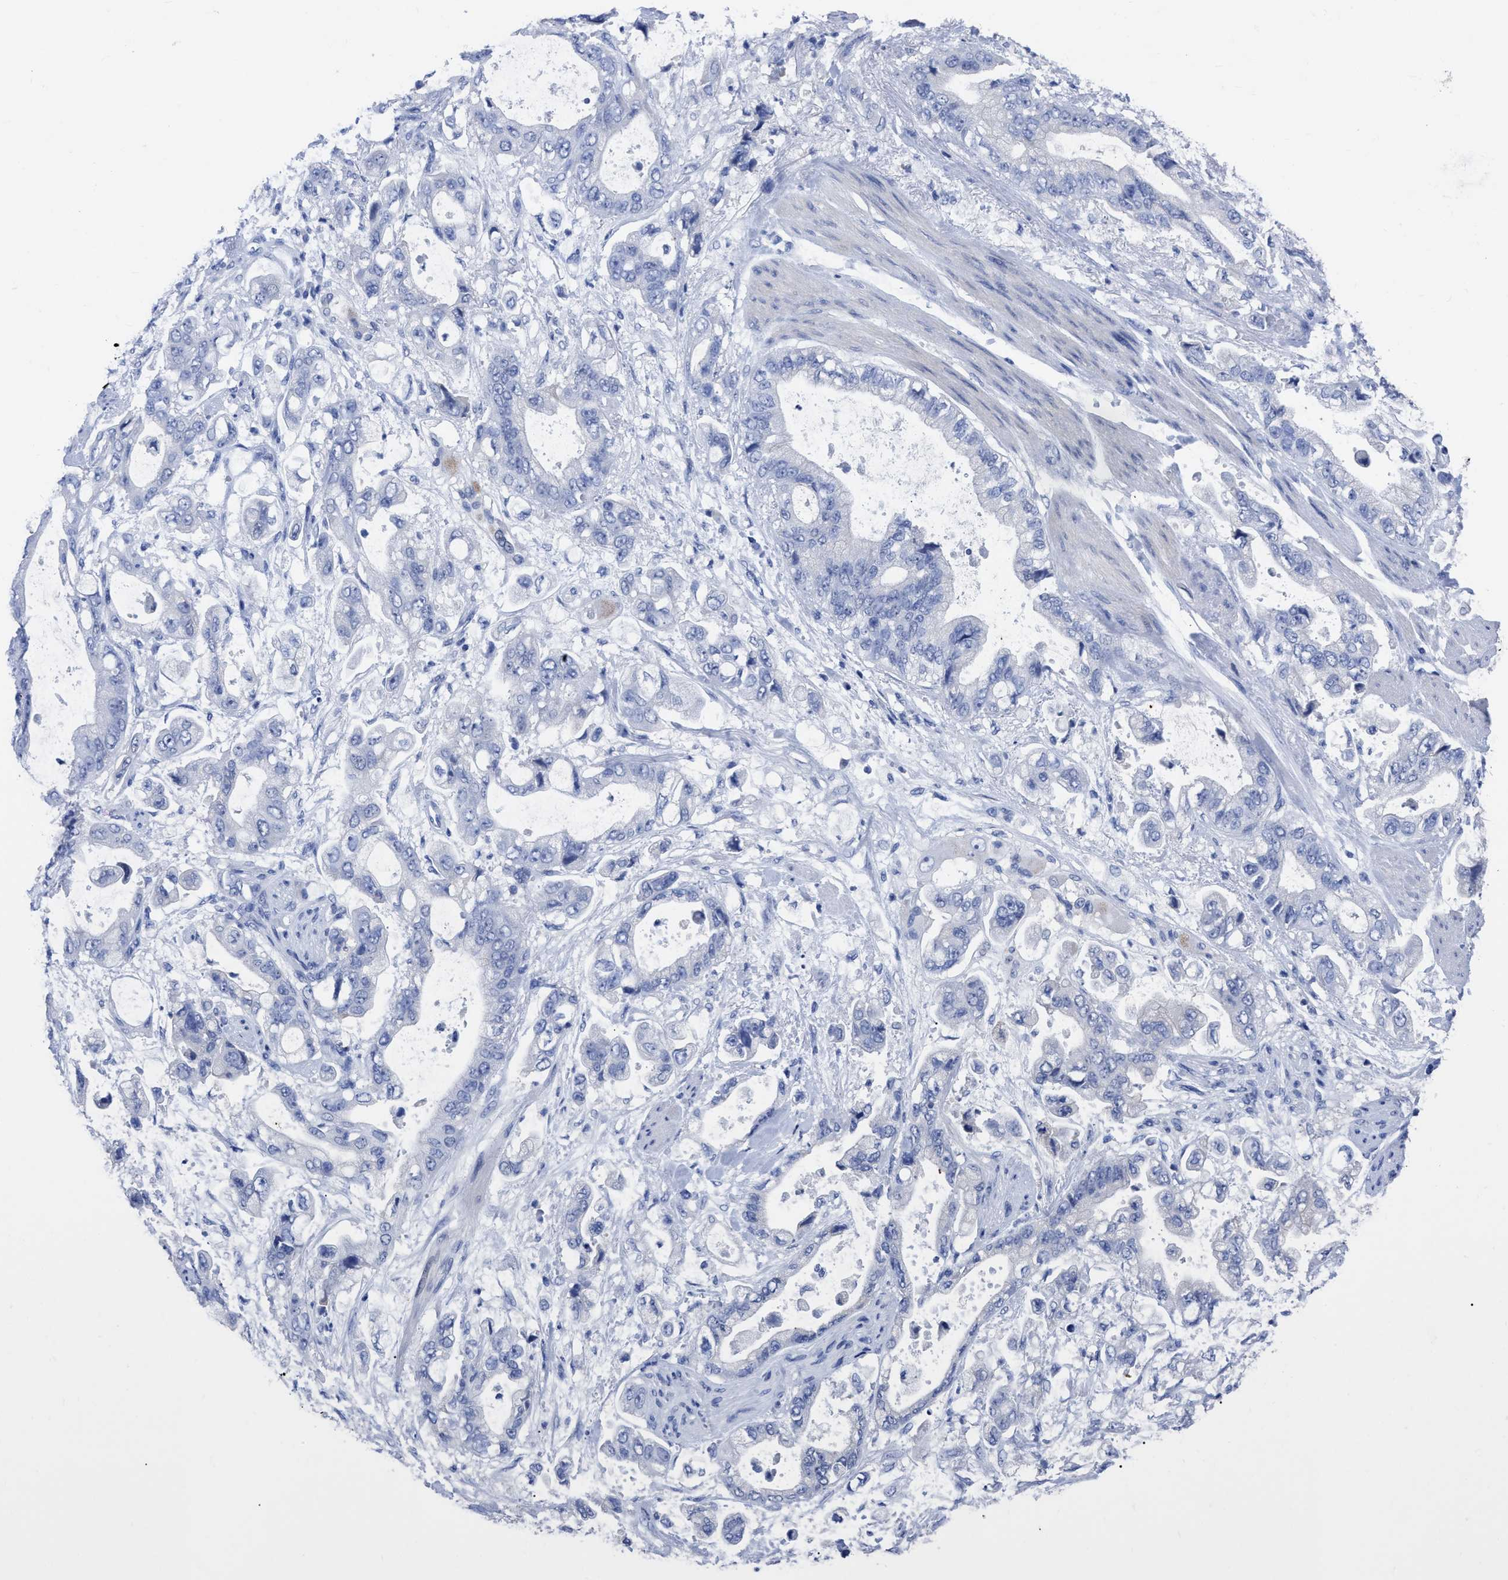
{"staining": {"intensity": "negative", "quantity": "none", "location": "none"}, "tissue": "stomach cancer", "cell_type": "Tumor cells", "image_type": "cancer", "snomed": [{"axis": "morphology", "description": "Normal tissue, NOS"}, {"axis": "morphology", "description": "Adenocarcinoma, NOS"}, {"axis": "topography", "description": "Stomach"}], "caption": "Immunohistochemical staining of human stomach adenocarcinoma demonstrates no significant positivity in tumor cells.", "gene": "ANXA13", "patient": {"sex": "male", "age": 62}}